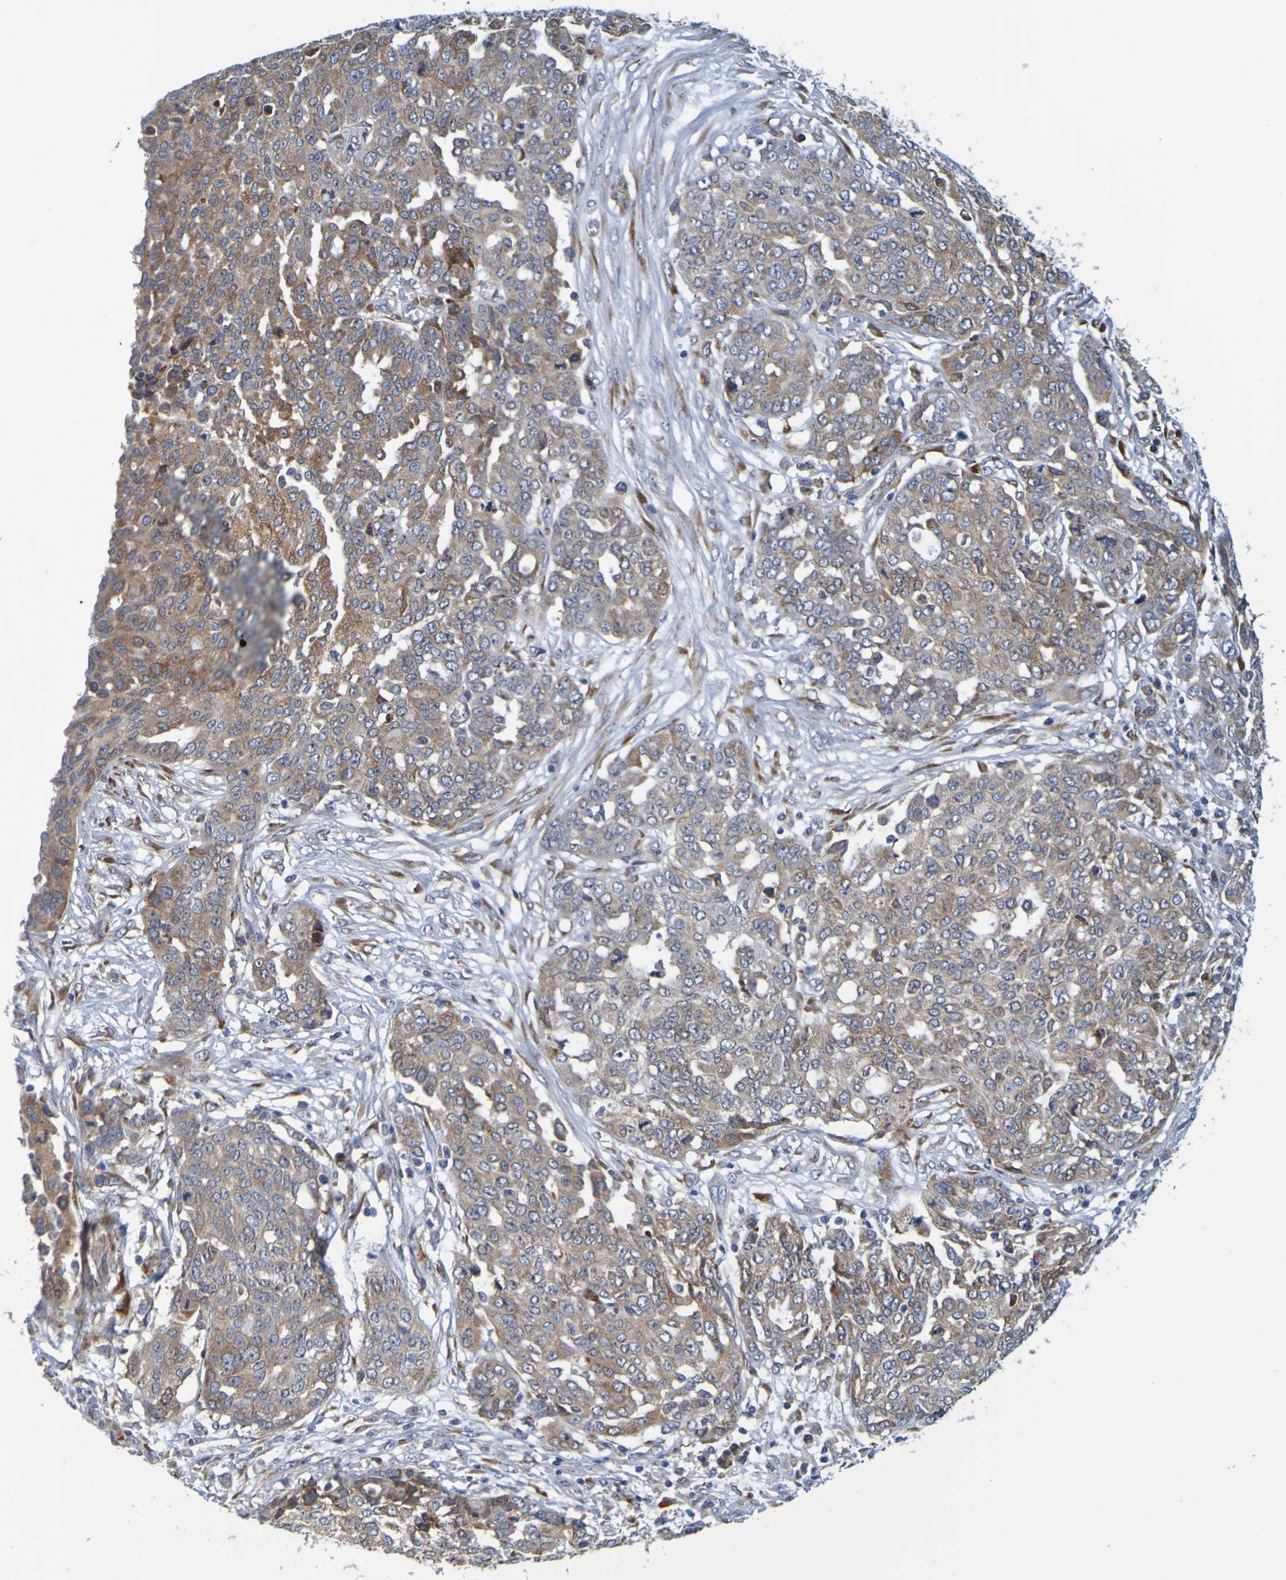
{"staining": {"intensity": "moderate", "quantity": ">75%", "location": "cytoplasmic/membranous"}, "tissue": "ovarian cancer", "cell_type": "Tumor cells", "image_type": "cancer", "snomed": [{"axis": "morphology", "description": "Cystadenocarcinoma, serous, NOS"}, {"axis": "topography", "description": "Soft tissue"}, {"axis": "topography", "description": "Ovary"}], "caption": "IHC (DAB (3,3'-diaminobenzidine)) staining of ovarian cancer (serous cystadenocarcinoma) displays moderate cytoplasmic/membranous protein expression in approximately >75% of tumor cells. (brown staining indicates protein expression, while blue staining denotes nuclei).", "gene": "SIL1", "patient": {"sex": "female", "age": 57}}